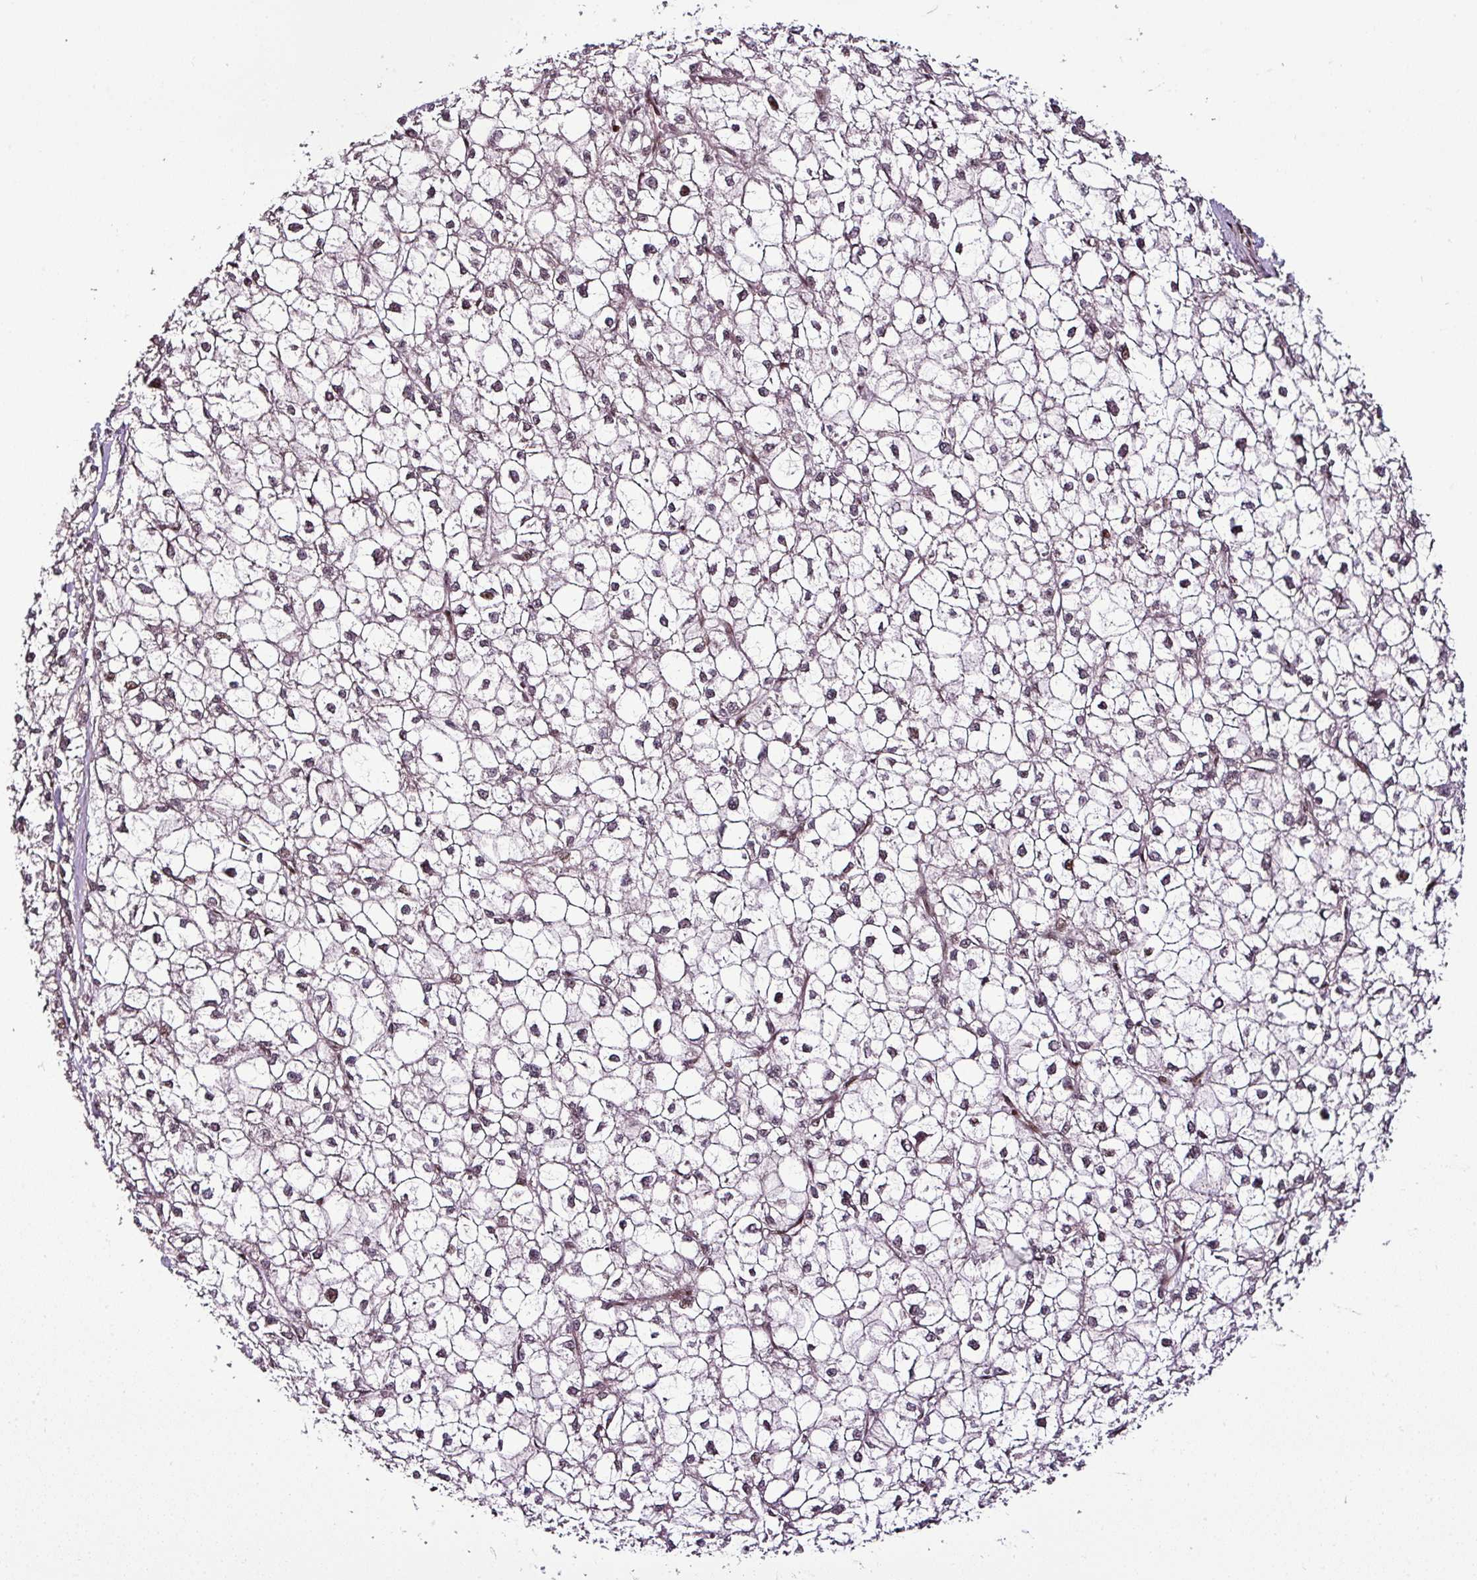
{"staining": {"intensity": "weak", "quantity": "<25%", "location": "nuclear"}, "tissue": "liver cancer", "cell_type": "Tumor cells", "image_type": "cancer", "snomed": [{"axis": "morphology", "description": "Carcinoma, Hepatocellular, NOS"}, {"axis": "topography", "description": "Liver"}], "caption": "This is an immunohistochemistry image of human liver hepatocellular carcinoma. There is no staining in tumor cells.", "gene": "COPRS", "patient": {"sex": "female", "age": 43}}